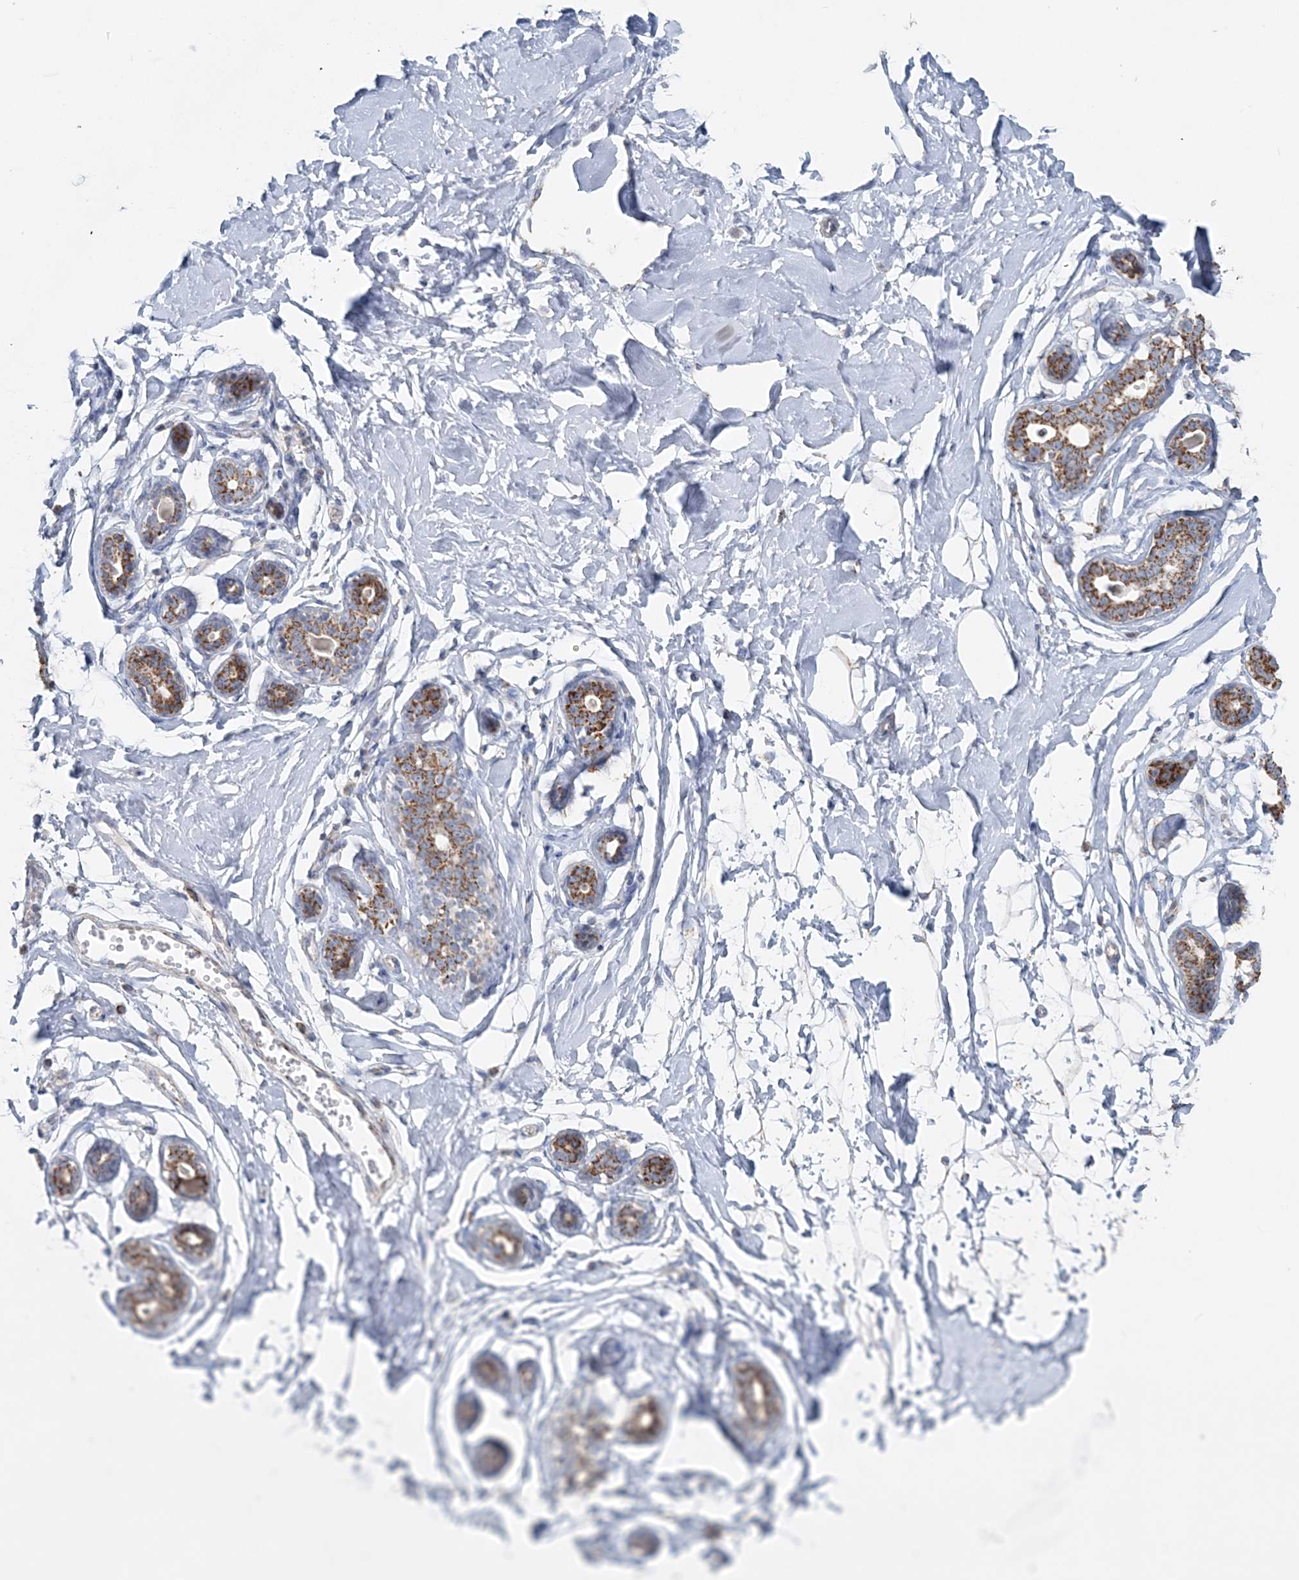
{"staining": {"intensity": "negative", "quantity": "none", "location": "none"}, "tissue": "breast", "cell_type": "Adipocytes", "image_type": "normal", "snomed": [{"axis": "morphology", "description": "Normal tissue, NOS"}, {"axis": "morphology", "description": "Adenoma, NOS"}, {"axis": "topography", "description": "Breast"}], "caption": "The immunohistochemistry (IHC) micrograph has no significant positivity in adipocytes of breast. (DAB IHC visualized using brightfield microscopy, high magnification).", "gene": "PCCB", "patient": {"sex": "female", "age": 23}}